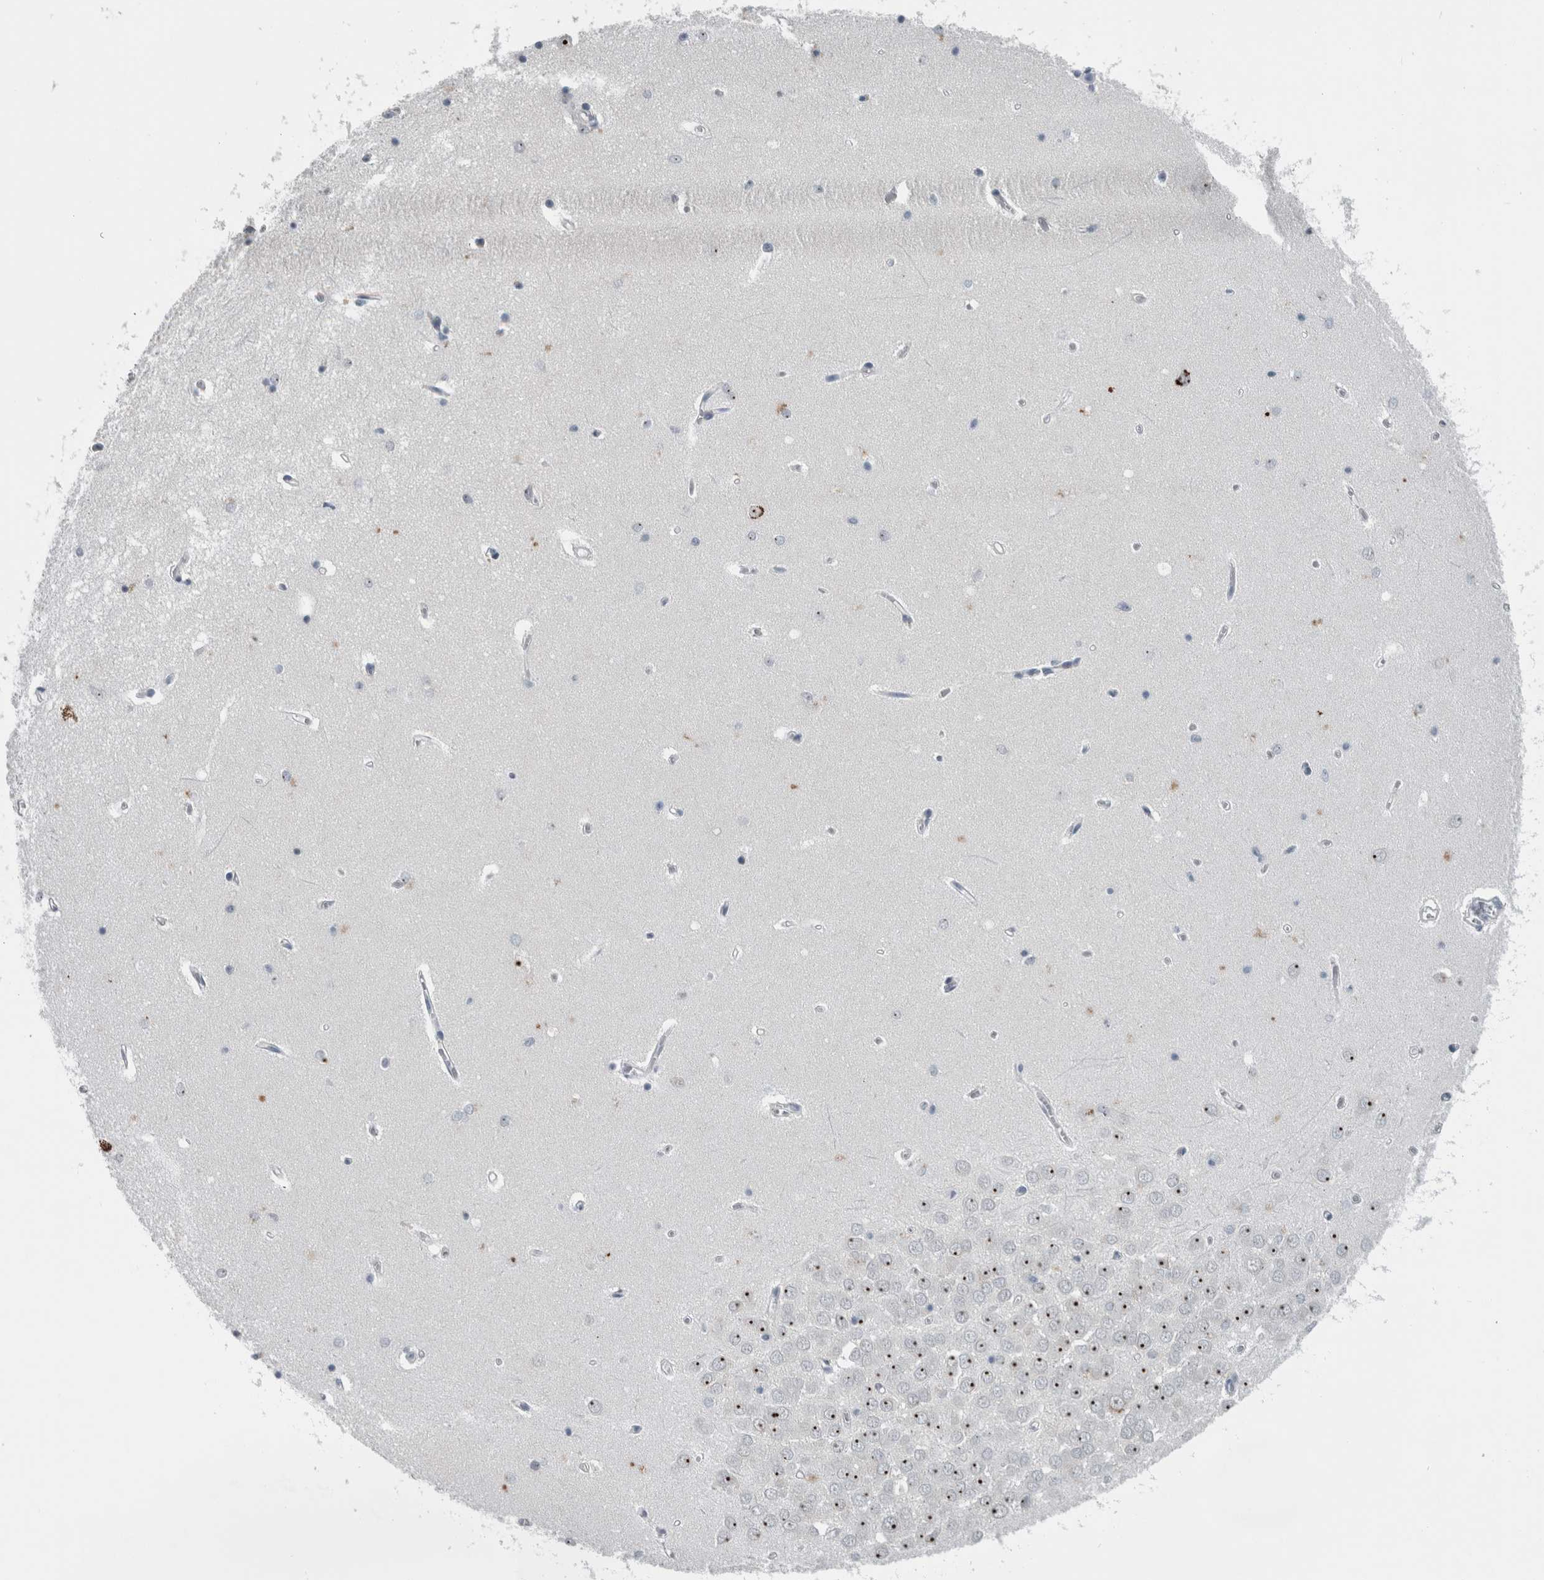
{"staining": {"intensity": "negative", "quantity": "none", "location": "none"}, "tissue": "hippocampus", "cell_type": "Glial cells", "image_type": "normal", "snomed": [{"axis": "morphology", "description": "Normal tissue, NOS"}, {"axis": "topography", "description": "Hippocampus"}], "caption": "Histopathology image shows no significant protein positivity in glial cells of normal hippocampus. (DAB IHC, high magnification).", "gene": "UTP6", "patient": {"sex": "male", "age": 70}}